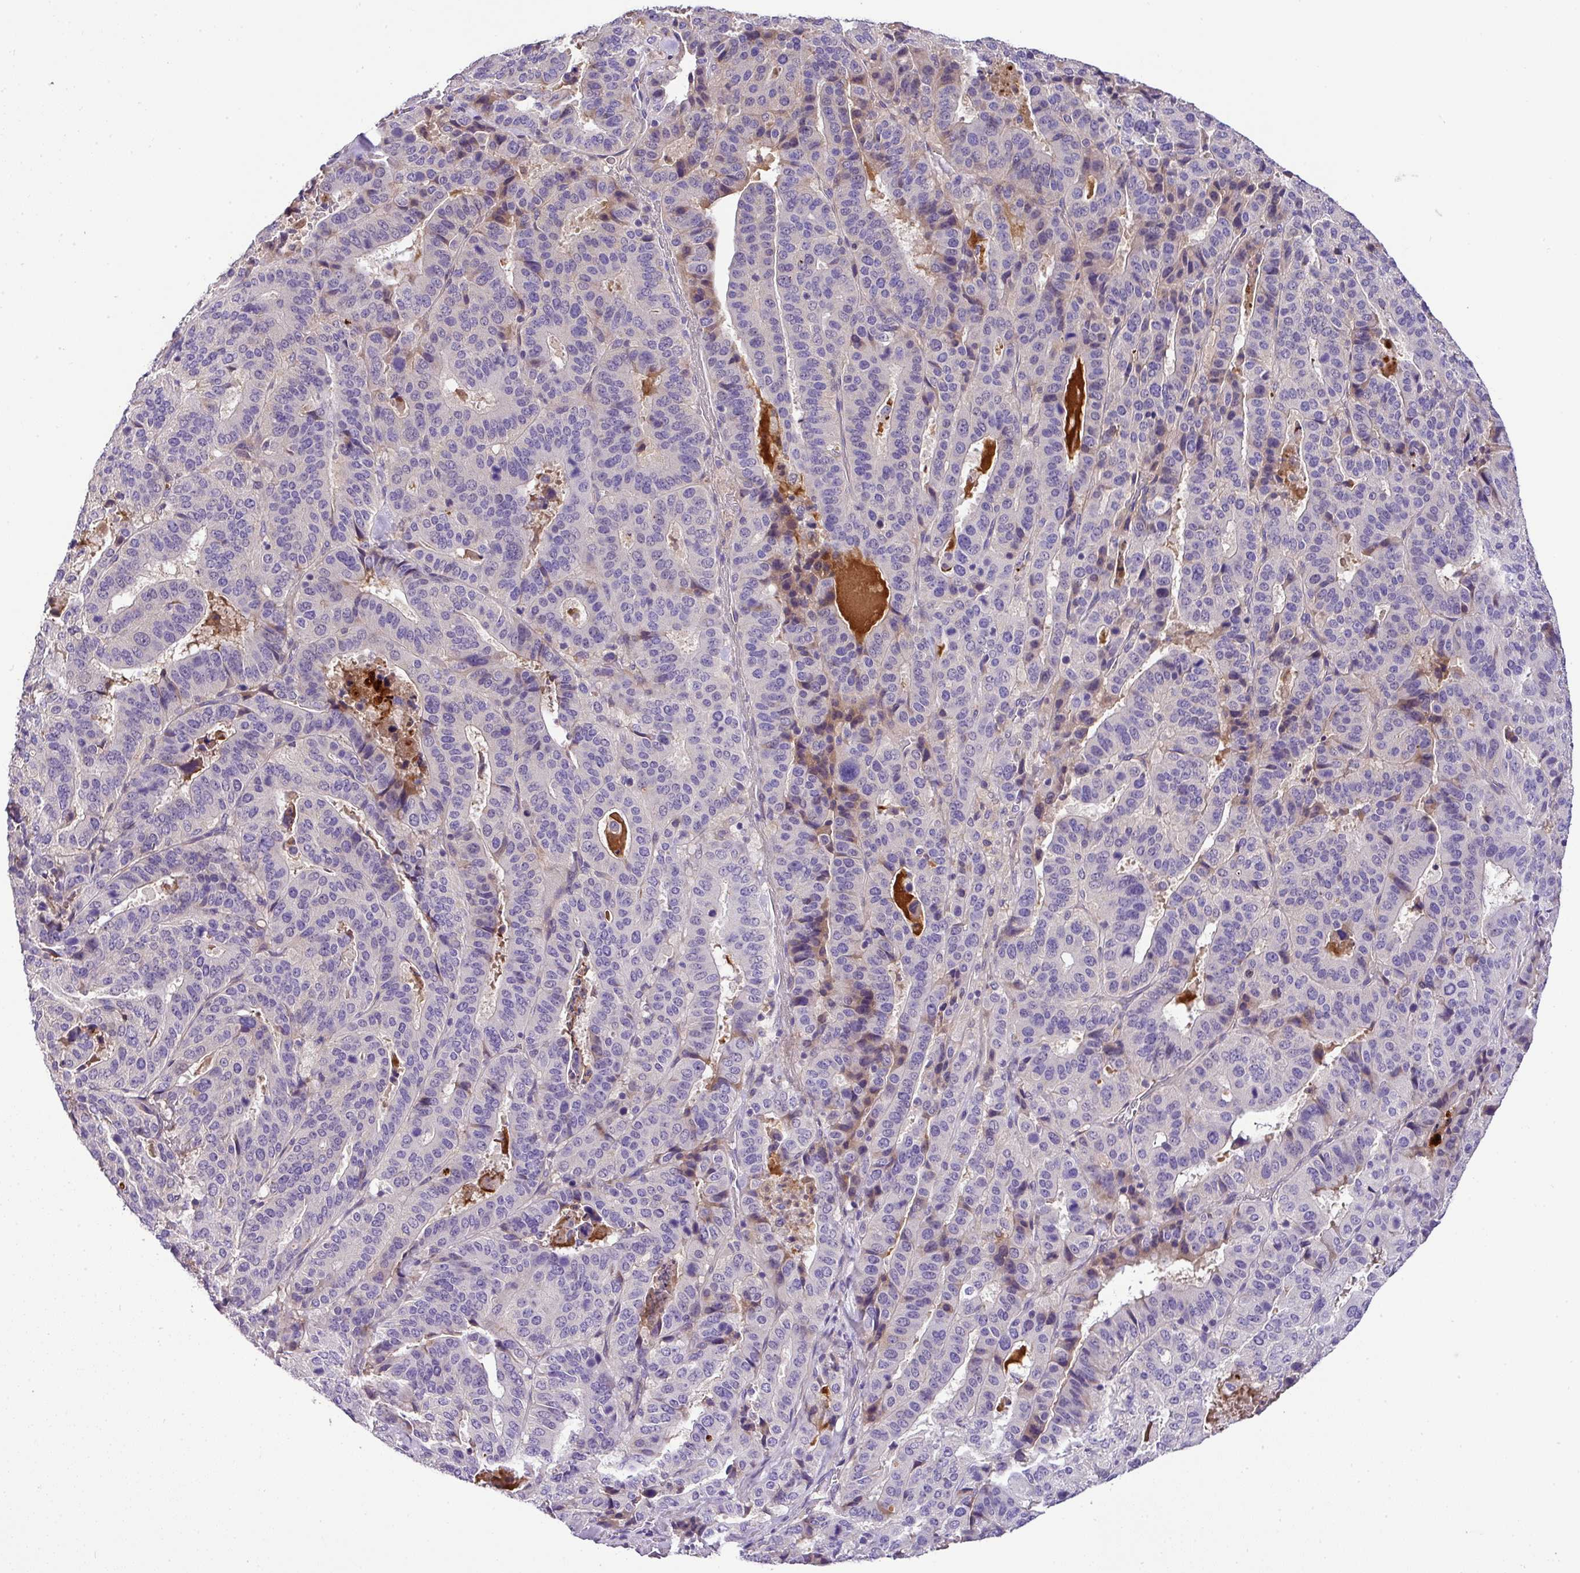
{"staining": {"intensity": "negative", "quantity": "none", "location": "none"}, "tissue": "stomach cancer", "cell_type": "Tumor cells", "image_type": "cancer", "snomed": [{"axis": "morphology", "description": "Adenocarcinoma, NOS"}, {"axis": "topography", "description": "Stomach"}], "caption": "An IHC micrograph of stomach cancer is shown. There is no staining in tumor cells of stomach cancer.", "gene": "ANXA2R", "patient": {"sex": "male", "age": 48}}